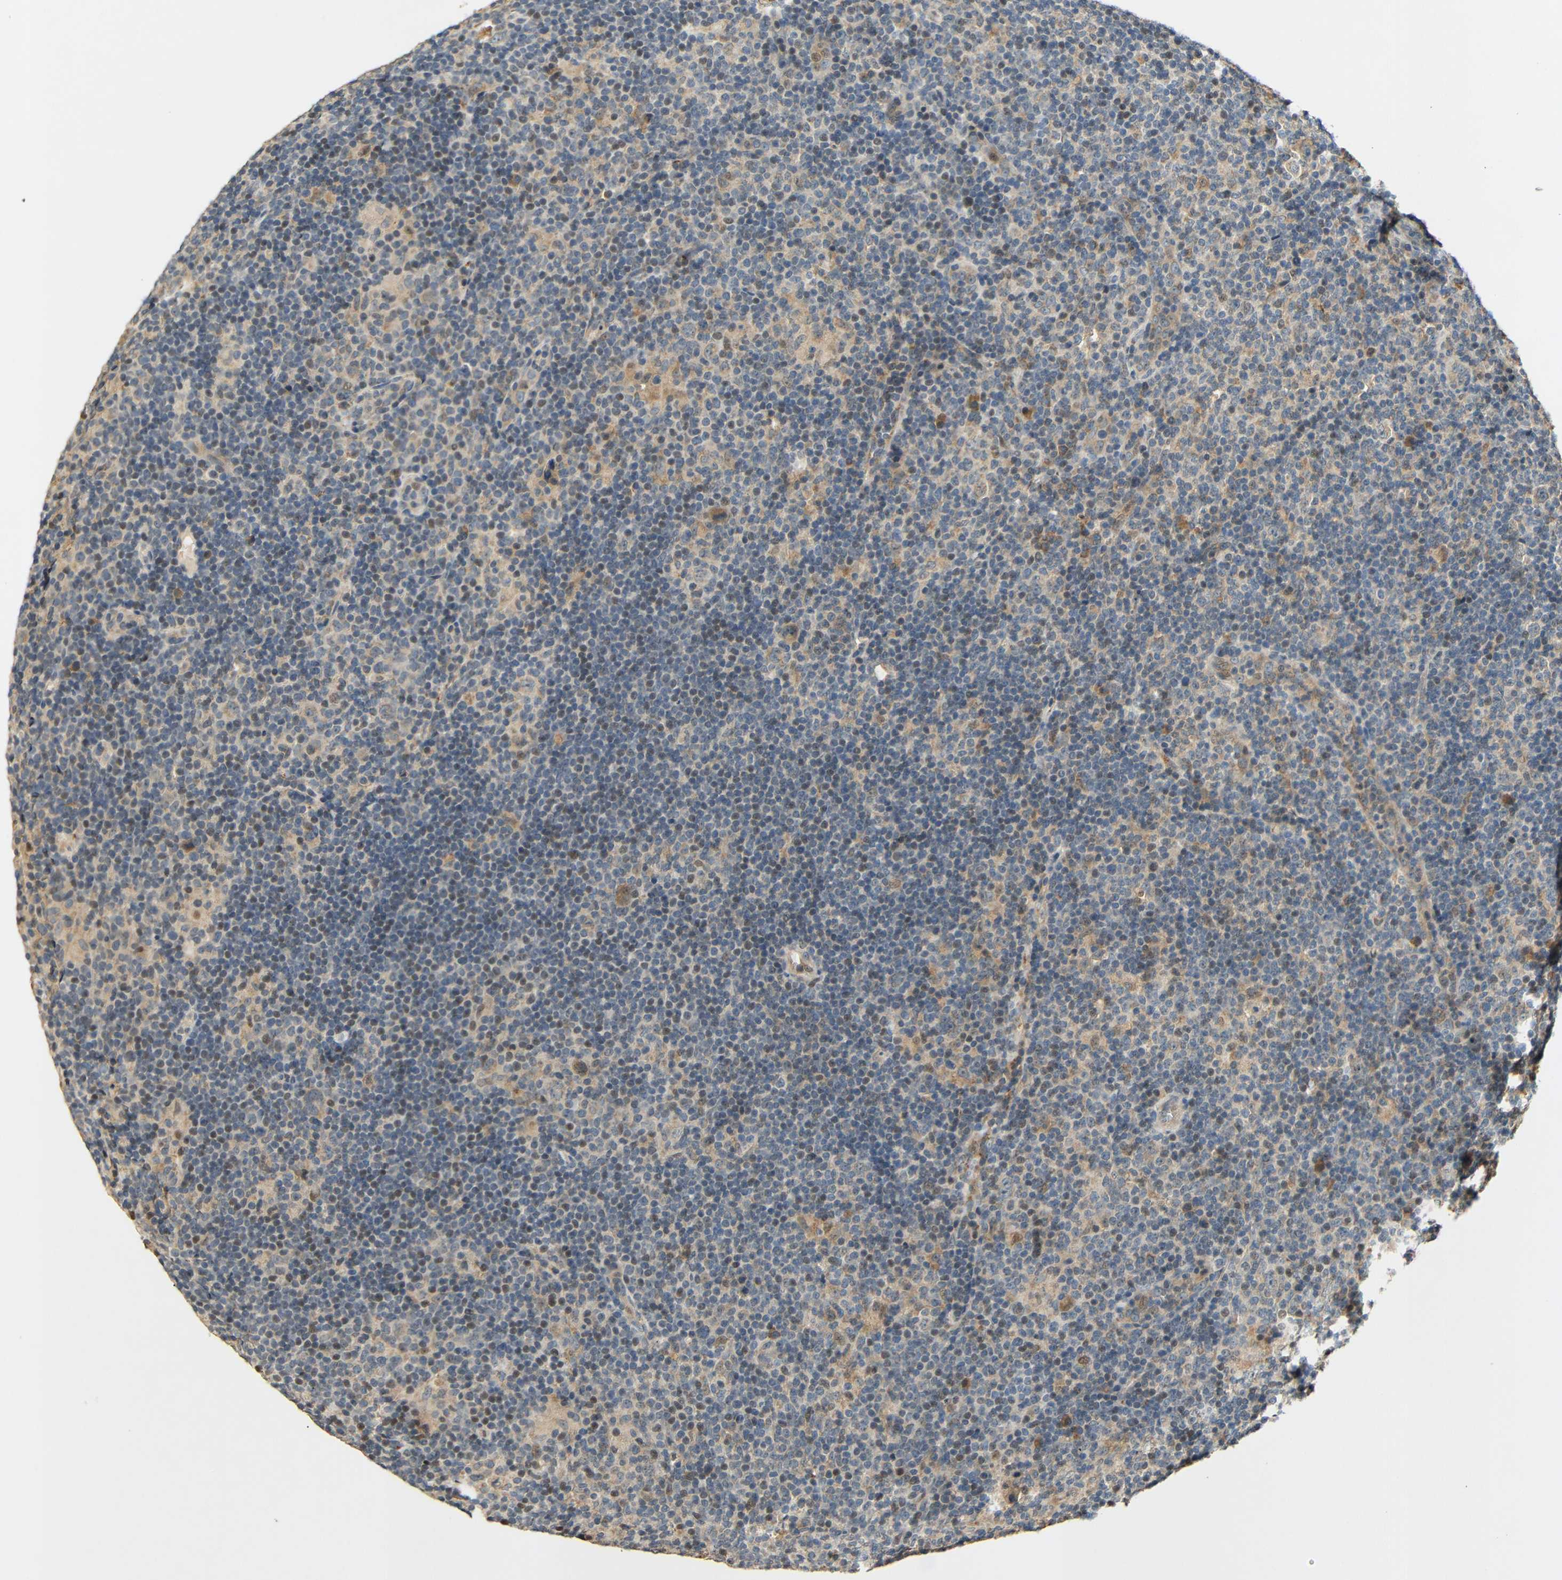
{"staining": {"intensity": "weak", "quantity": ">75%", "location": "cytoplasmic/membranous"}, "tissue": "lymphoma", "cell_type": "Tumor cells", "image_type": "cancer", "snomed": [{"axis": "morphology", "description": "Hodgkin's disease, NOS"}, {"axis": "topography", "description": "Lymph node"}], "caption": "Immunohistochemistry (IHC) (DAB) staining of human Hodgkin's disease exhibits weak cytoplasmic/membranous protein staining in approximately >75% of tumor cells.", "gene": "KAZALD1", "patient": {"sex": "female", "age": 57}}